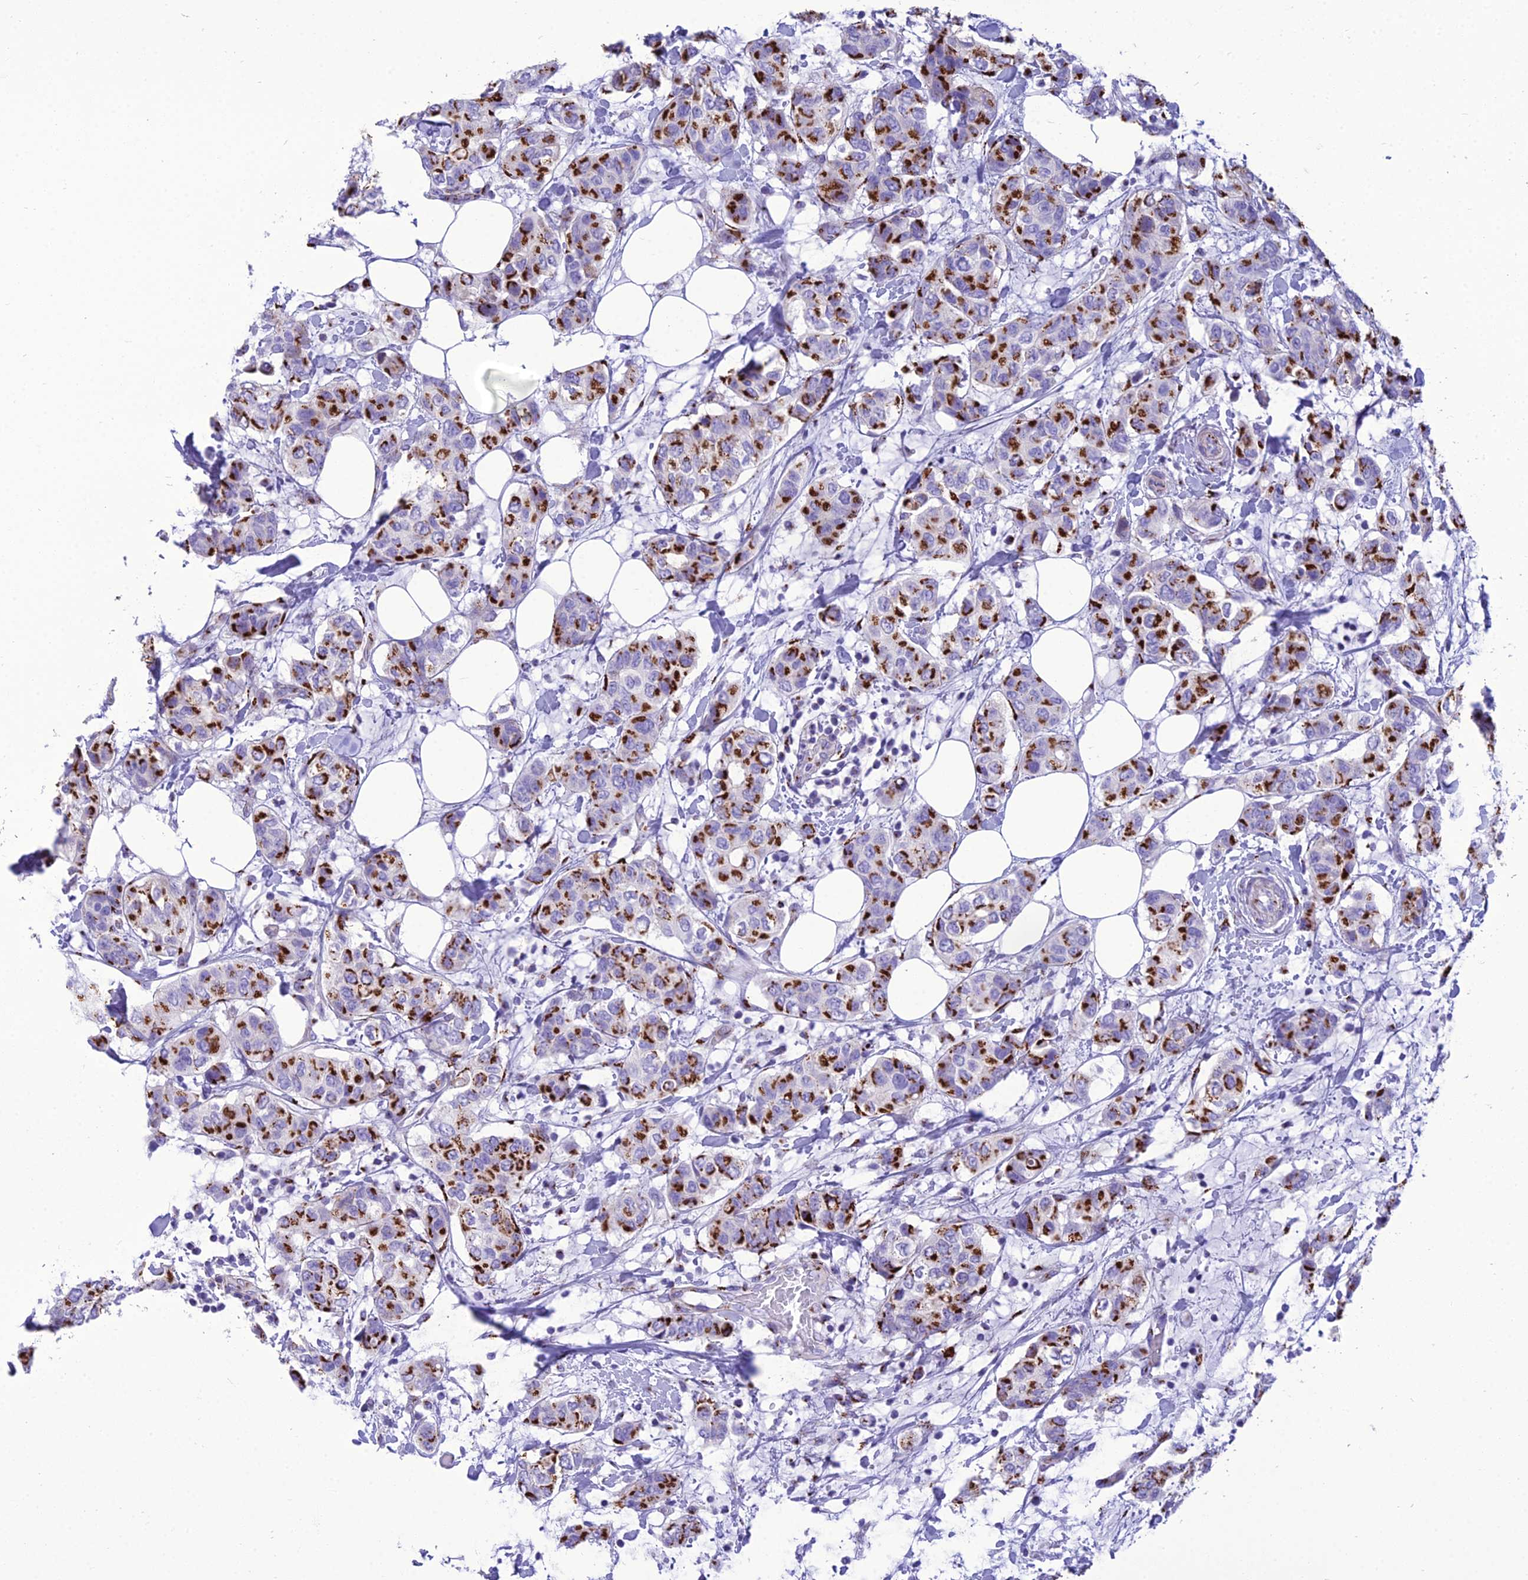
{"staining": {"intensity": "strong", "quantity": ">75%", "location": "cytoplasmic/membranous"}, "tissue": "breast cancer", "cell_type": "Tumor cells", "image_type": "cancer", "snomed": [{"axis": "morphology", "description": "Lobular carcinoma"}, {"axis": "topography", "description": "Breast"}], "caption": "Immunohistochemical staining of human breast cancer (lobular carcinoma) displays high levels of strong cytoplasmic/membranous expression in about >75% of tumor cells. (DAB (3,3'-diaminobenzidine) IHC, brown staining for protein, blue staining for nuclei).", "gene": "GOLM2", "patient": {"sex": "female", "age": 51}}